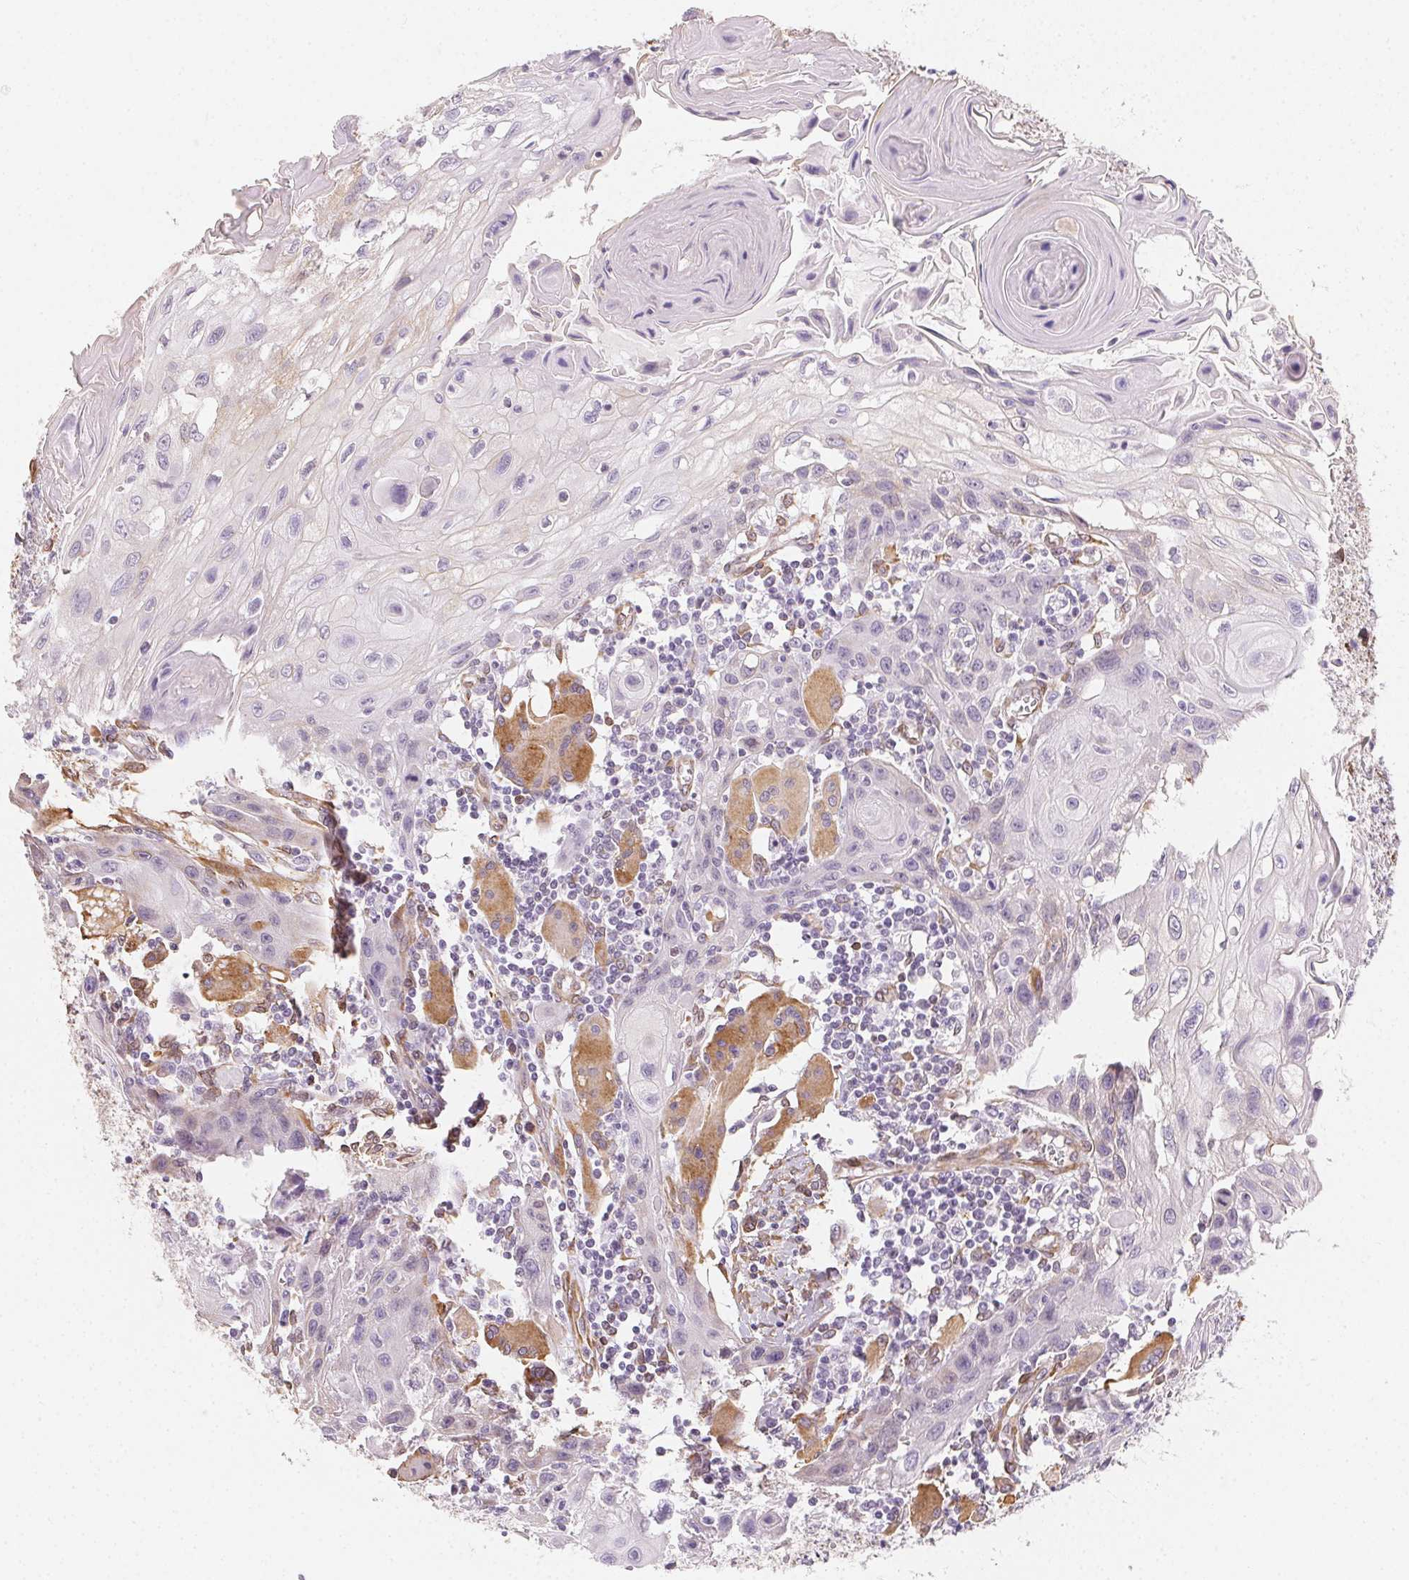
{"staining": {"intensity": "negative", "quantity": "none", "location": "none"}, "tissue": "head and neck cancer", "cell_type": "Tumor cells", "image_type": "cancer", "snomed": [{"axis": "morphology", "description": "Squamous cell carcinoma, NOS"}, {"axis": "topography", "description": "Oral tissue"}, {"axis": "topography", "description": "Head-Neck"}], "caption": "Tumor cells are negative for brown protein staining in head and neck cancer.", "gene": "RSBN1", "patient": {"sex": "male", "age": 58}}